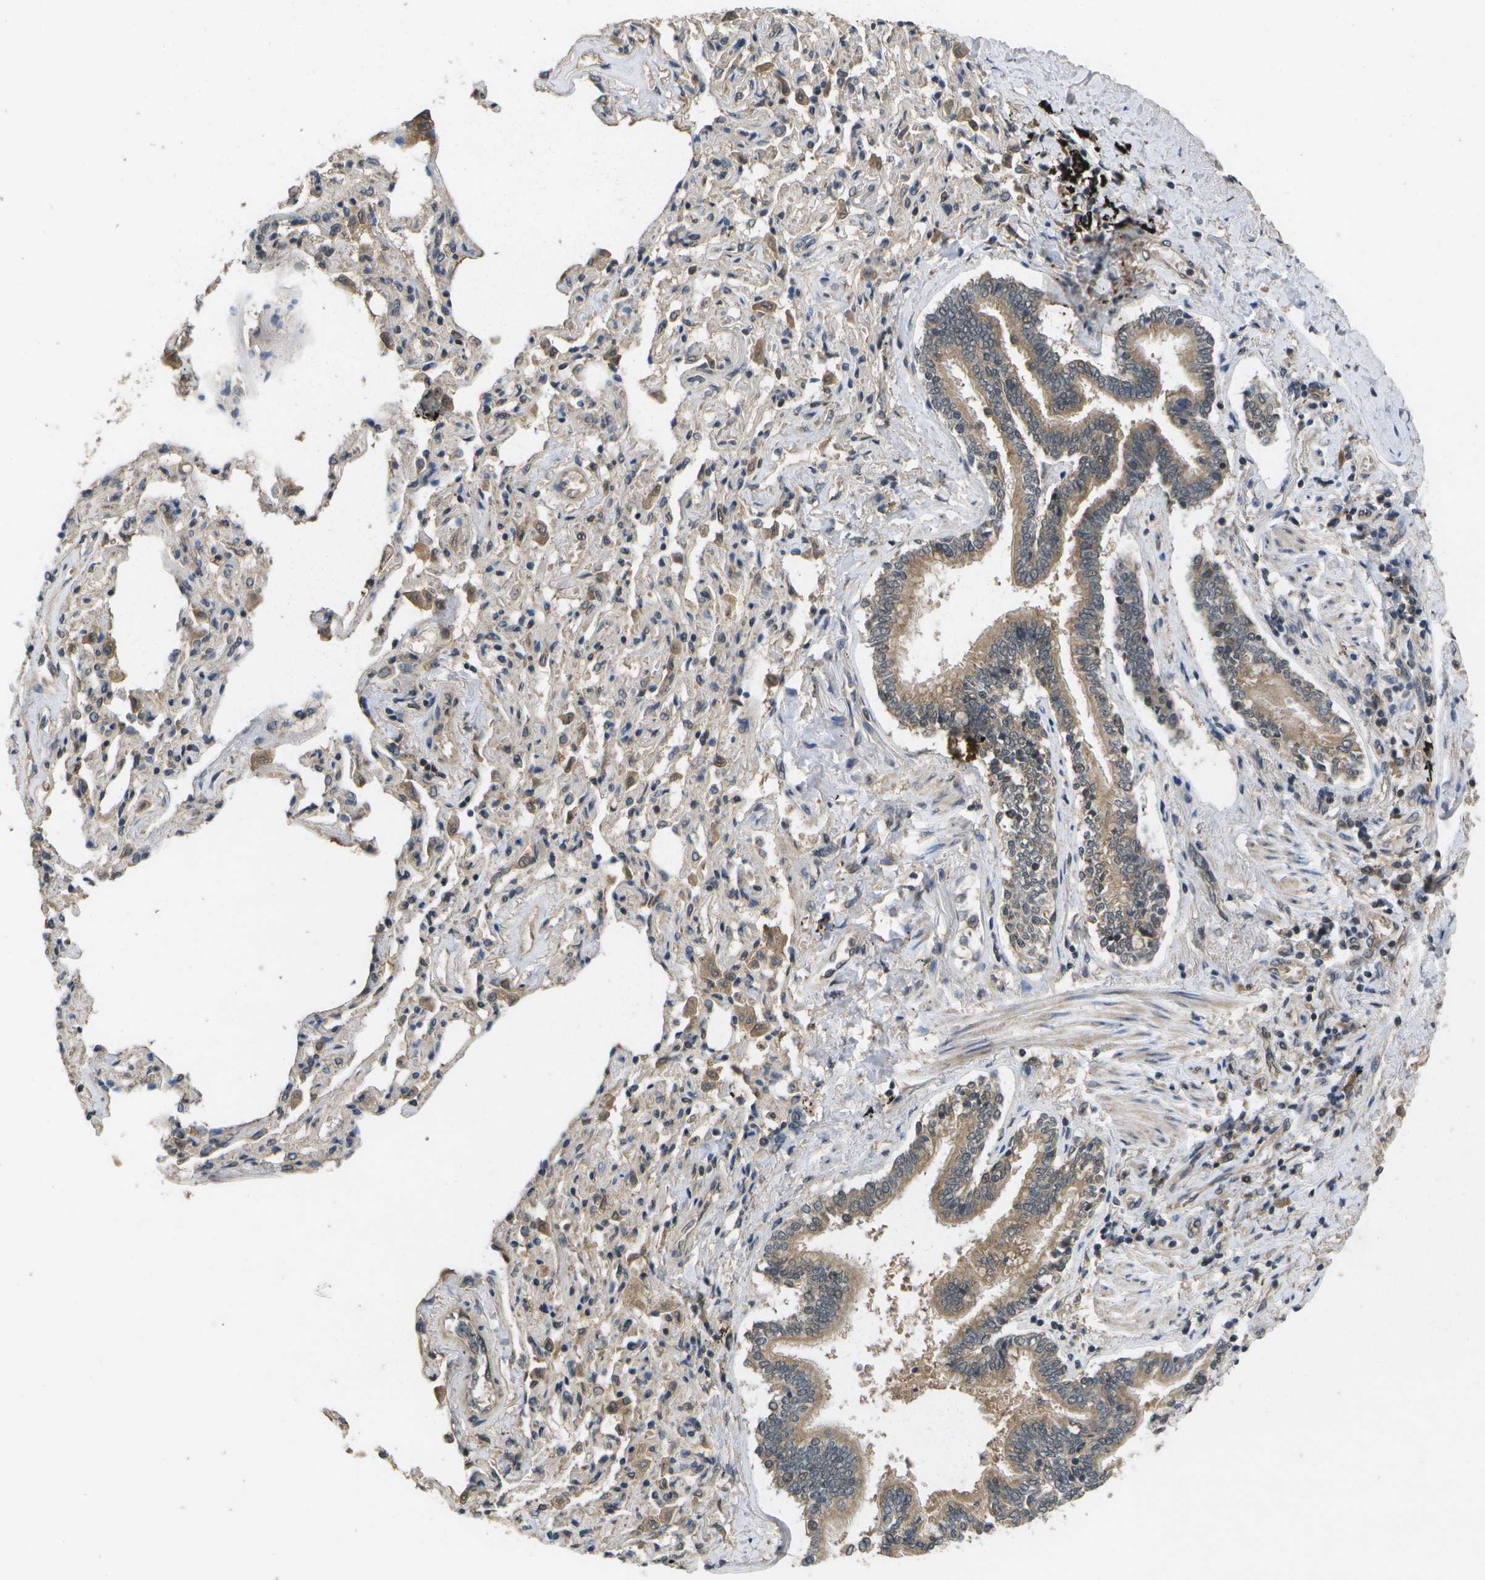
{"staining": {"intensity": "moderate", "quantity": ">75%", "location": "cytoplasmic/membranous"}, "tissue": "bronchus", "cell_type": "Respiratory epithelial cells", "image_type": "normal", "snomed": [{"axis": "morphology", "description": "Normal tissue, NOS"}, {"axis": "topography", "description": "Bronchus"}, {"axis": "topography", "description": "Lung"}], "caption": "Benign bronchus was stained to show a protein in brown. There is medium levels of moderate cytoplasmic/membranous staining in about >75% of respiratory epithelial cells. (IHC, brightfield microscopy, high magnification).", "gene": "ALAS1", "patient": {"sex": "male", "age": 64}}